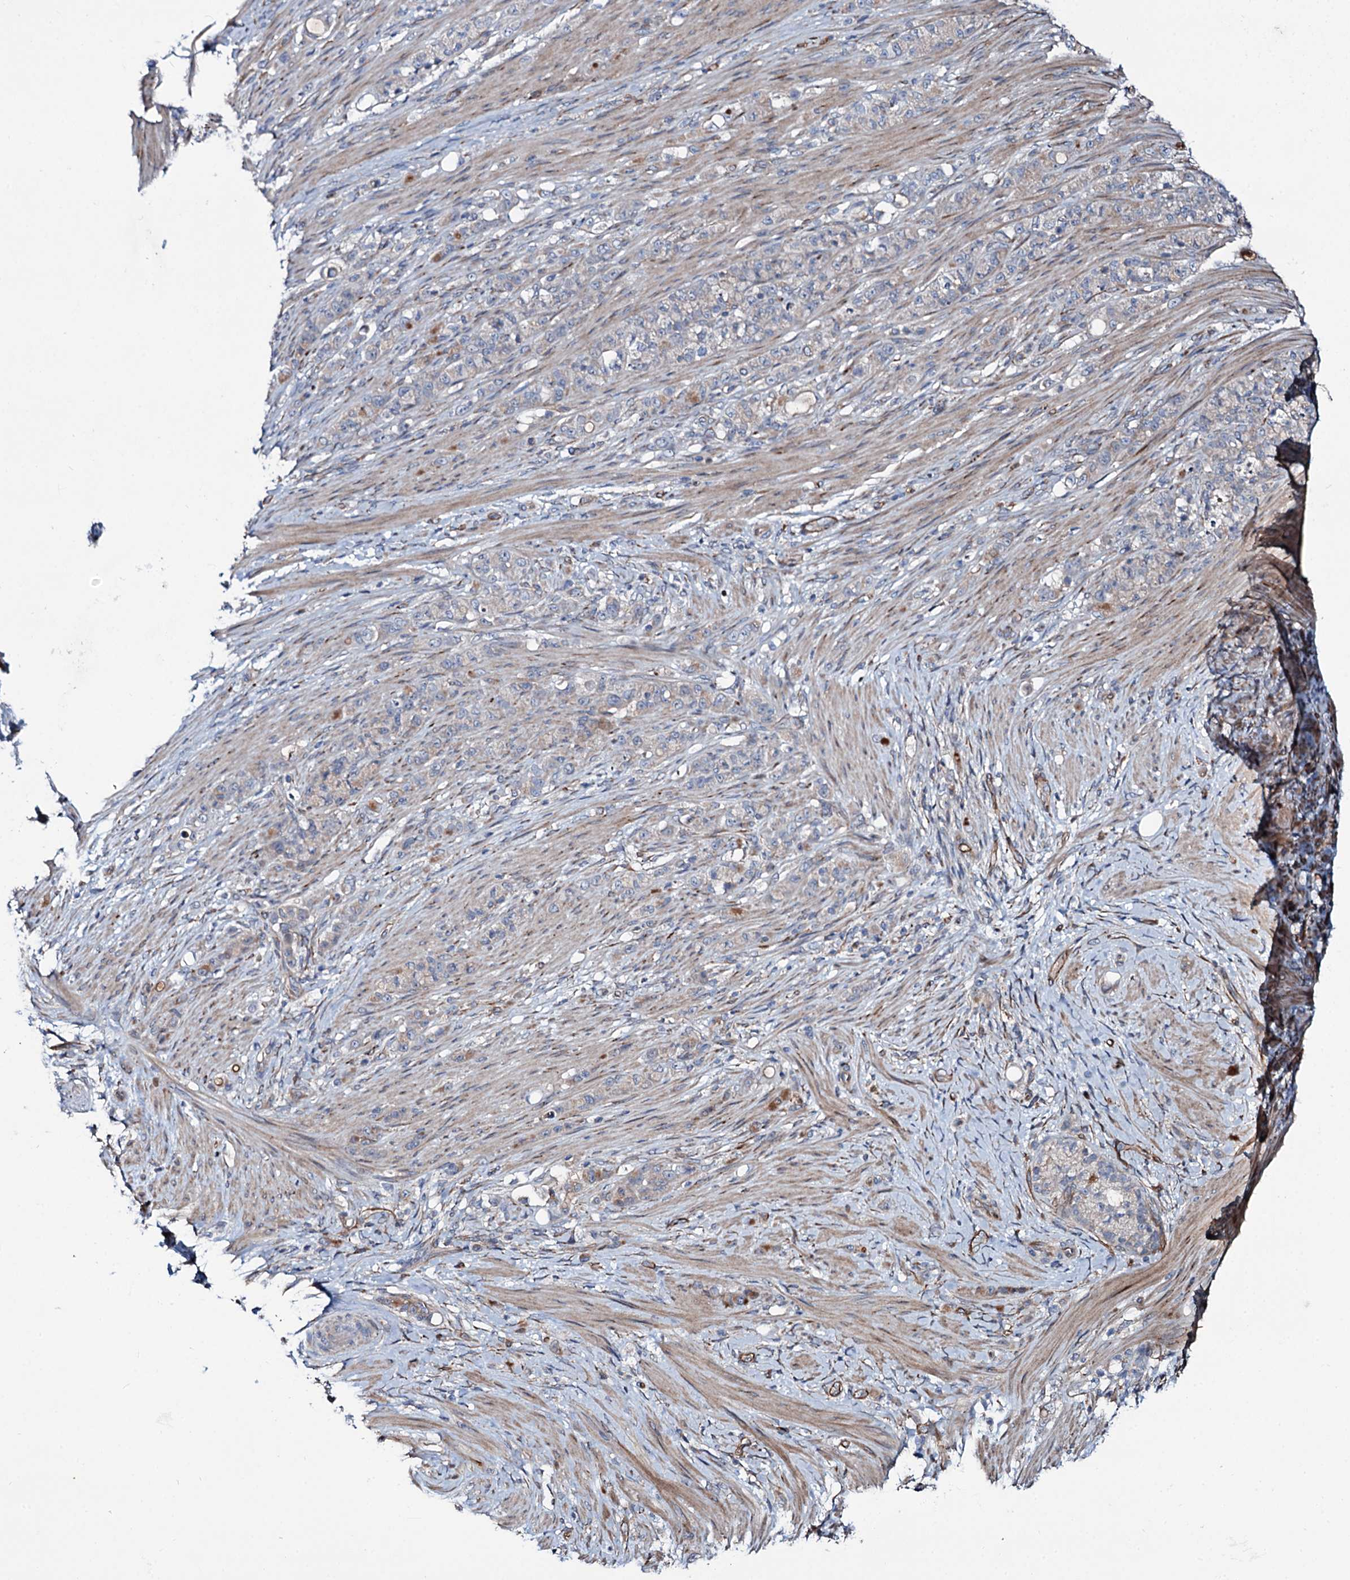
{"staining": {"intensity": "weak", "quantity": "<25%", "location": "cytoplasmic/membranous"}, "tissue": "stomach cancer", "cell_type": "Tumor cells", "image_type": "cancer", "snomed": [{"axis": "morphology", "description": "Adenocarcinoma, NOS"}, {"axis": "topography", "description": "Stomach"}], "caption": "Protein analysis of stomach cancer (adenocarcinoma) demonstrates no significant positivity in tumor cells.", "gene": "PTDSS2", "patient": {"sex": "female", "age": 79}}